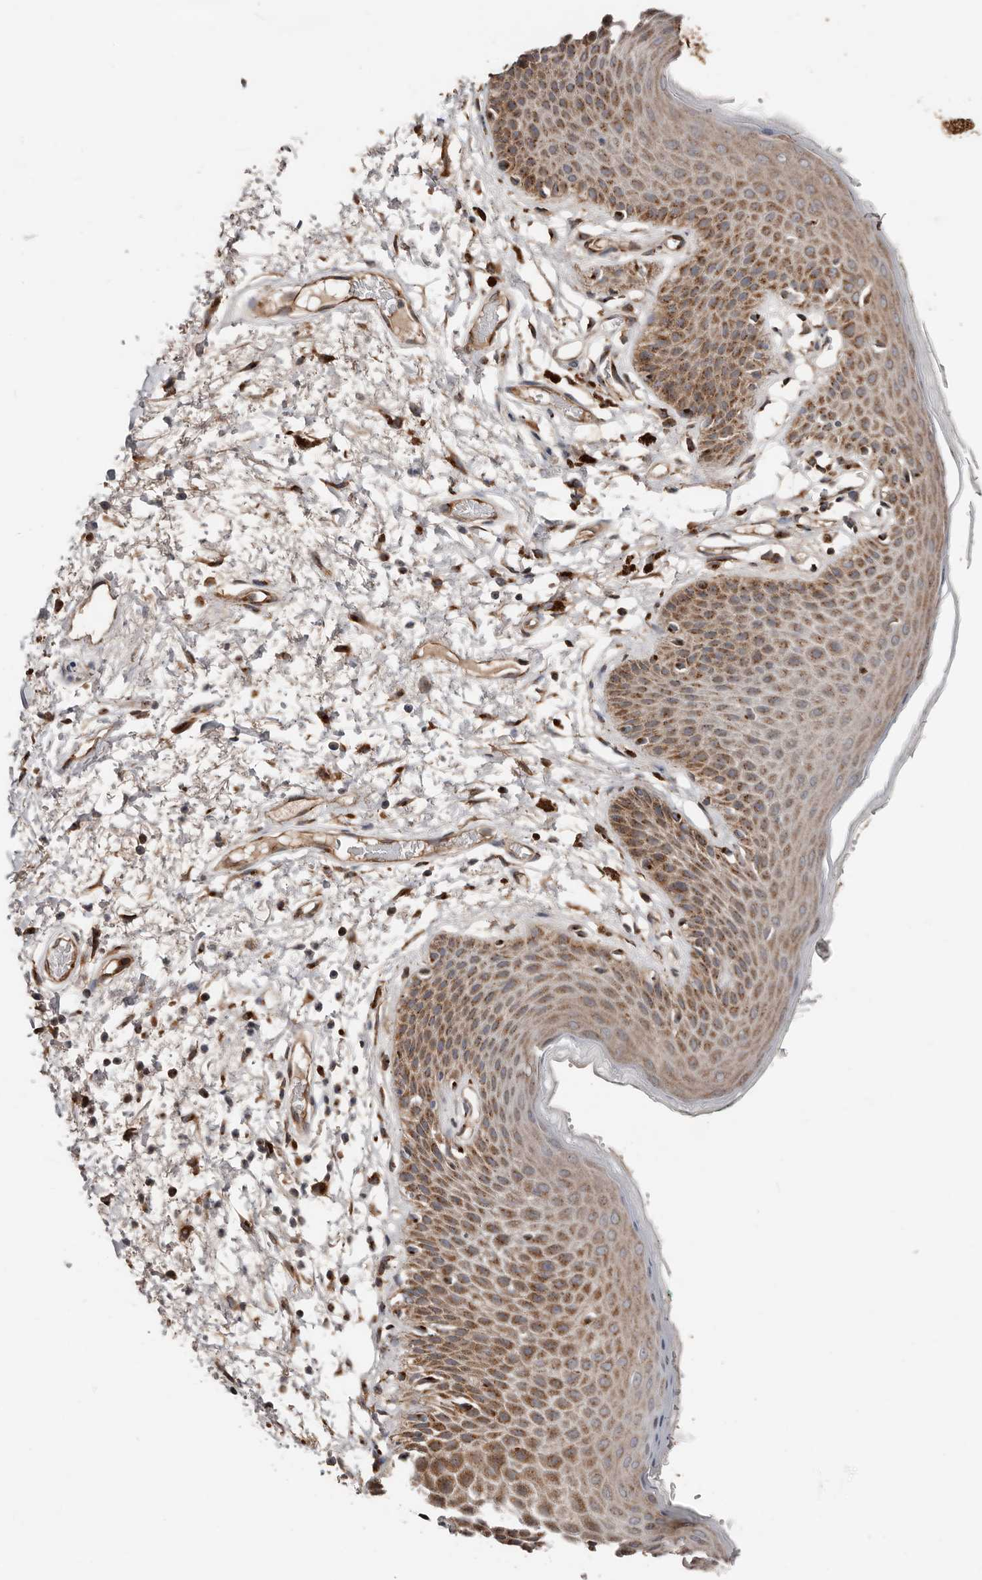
{"staining": {"intensity": "moderate", "quantity": ">75%", "location": "cytoplasmic/membranous"}, "tissue": "skin", "cell_type": "Epidermal cells", "image_type": "normal", "snomed": [{"axis": "morphology", "description": "Normal tissue, NOS"}, {"axis": "topography", "description": "Anal"}], "caption": "Protein analysis of unremarkable skin reveals moderate cytoplasmic/membranous expression in approximately >75% of epidermal cells. Immunohistochemistry stains the protein of interest in brown and the nuclei are stained blue.", "gene": "COG1", "patient": {"sex": "male", "age": 74}}